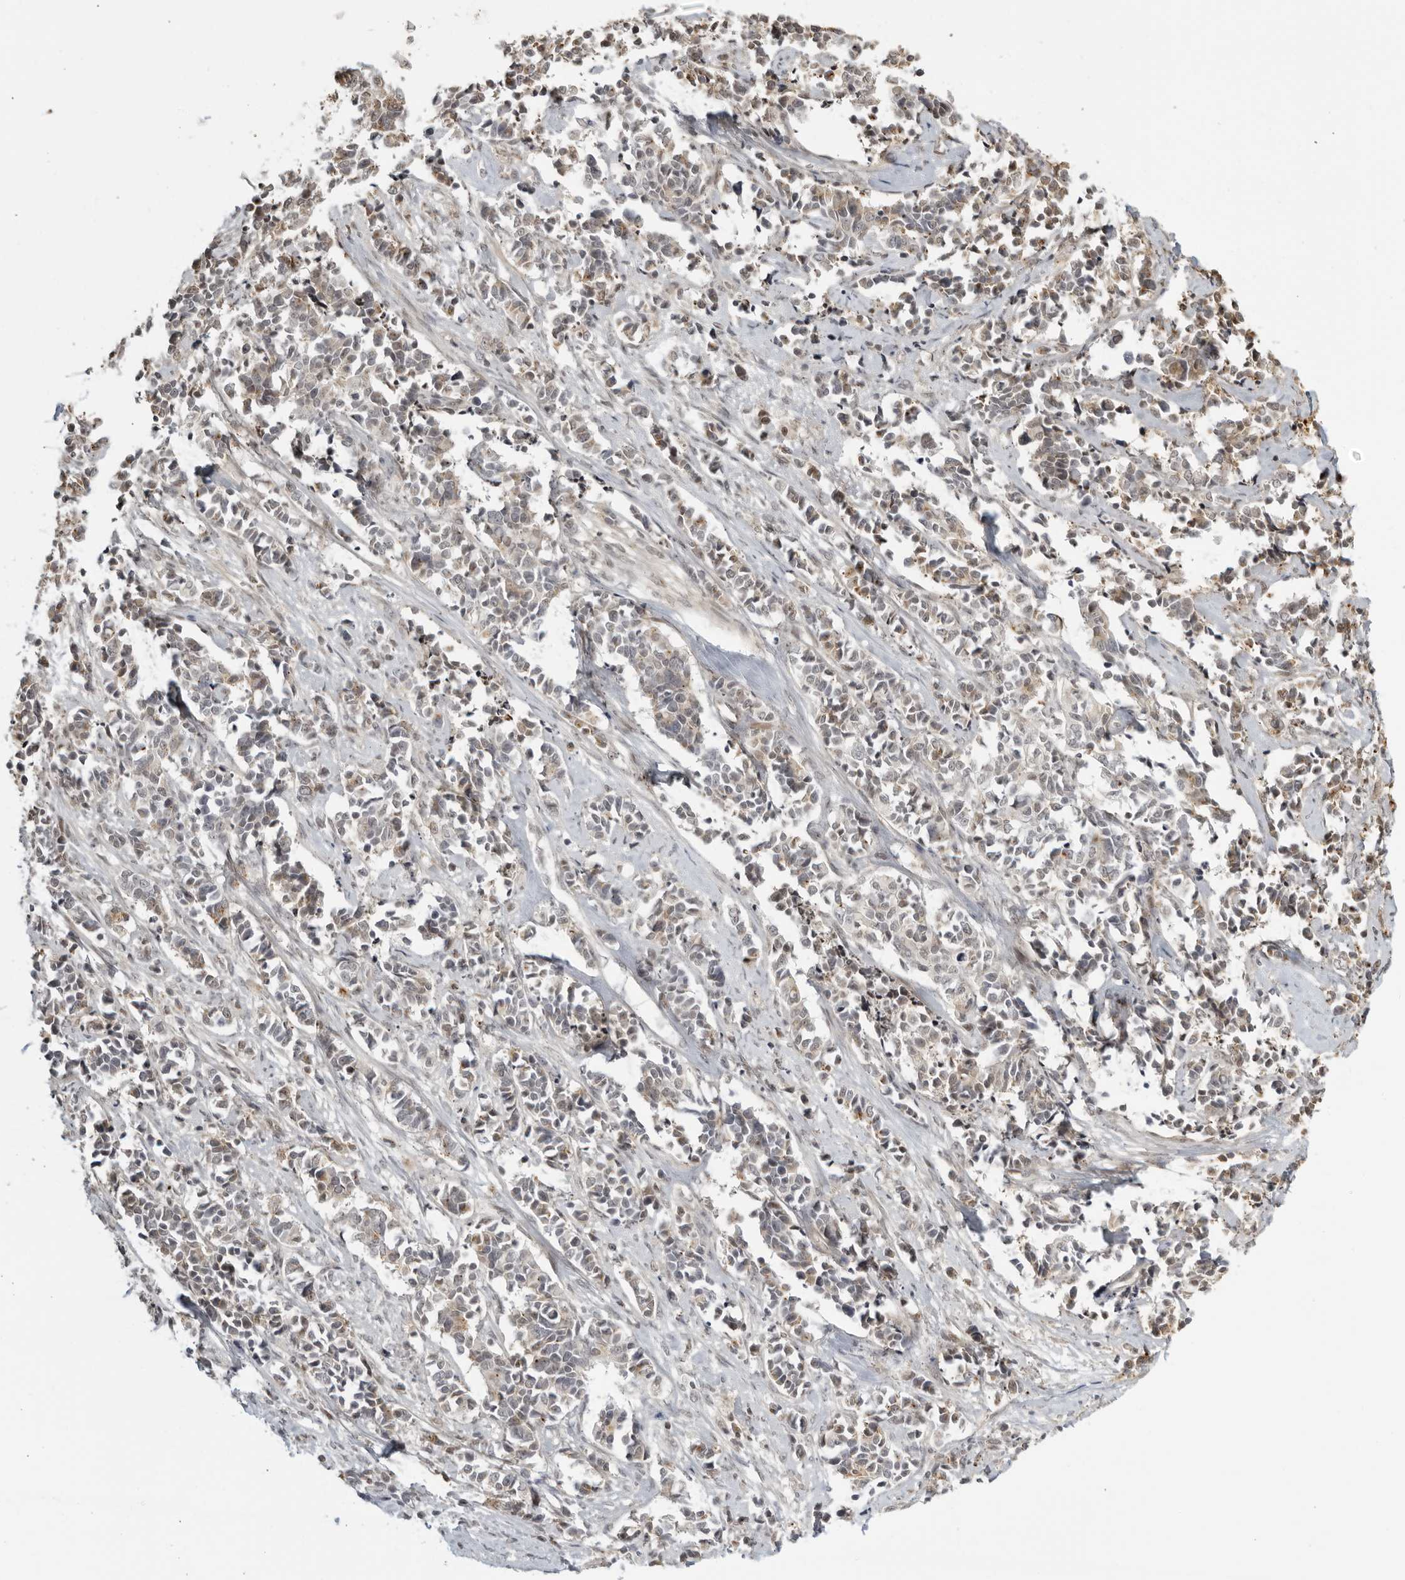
{"staining": {"intensity": "weak", "quantity": "<25%", "location": "cytoplasmic/membranous"}, "tissue": "cervical cancer", "cell_type": "Tumor cells", "image_type": "cancer", "snomed": [{"axis": "morphology", "description": "Normal tissue, NOS"}, {"axis": "morphology", "description": "Squamous cell carcinoma, NOS"}, {"axis": "topography", "description": "Cervix"}], "caption": "DAB (3,3'-diaminobenzidine) immunohistochemical staining of squamous cell carcinoma (cervical) exhibits no significant positivity in tumor cells.", "gene": "TCF21", "patient": {"sex": "female", "age": 35}}